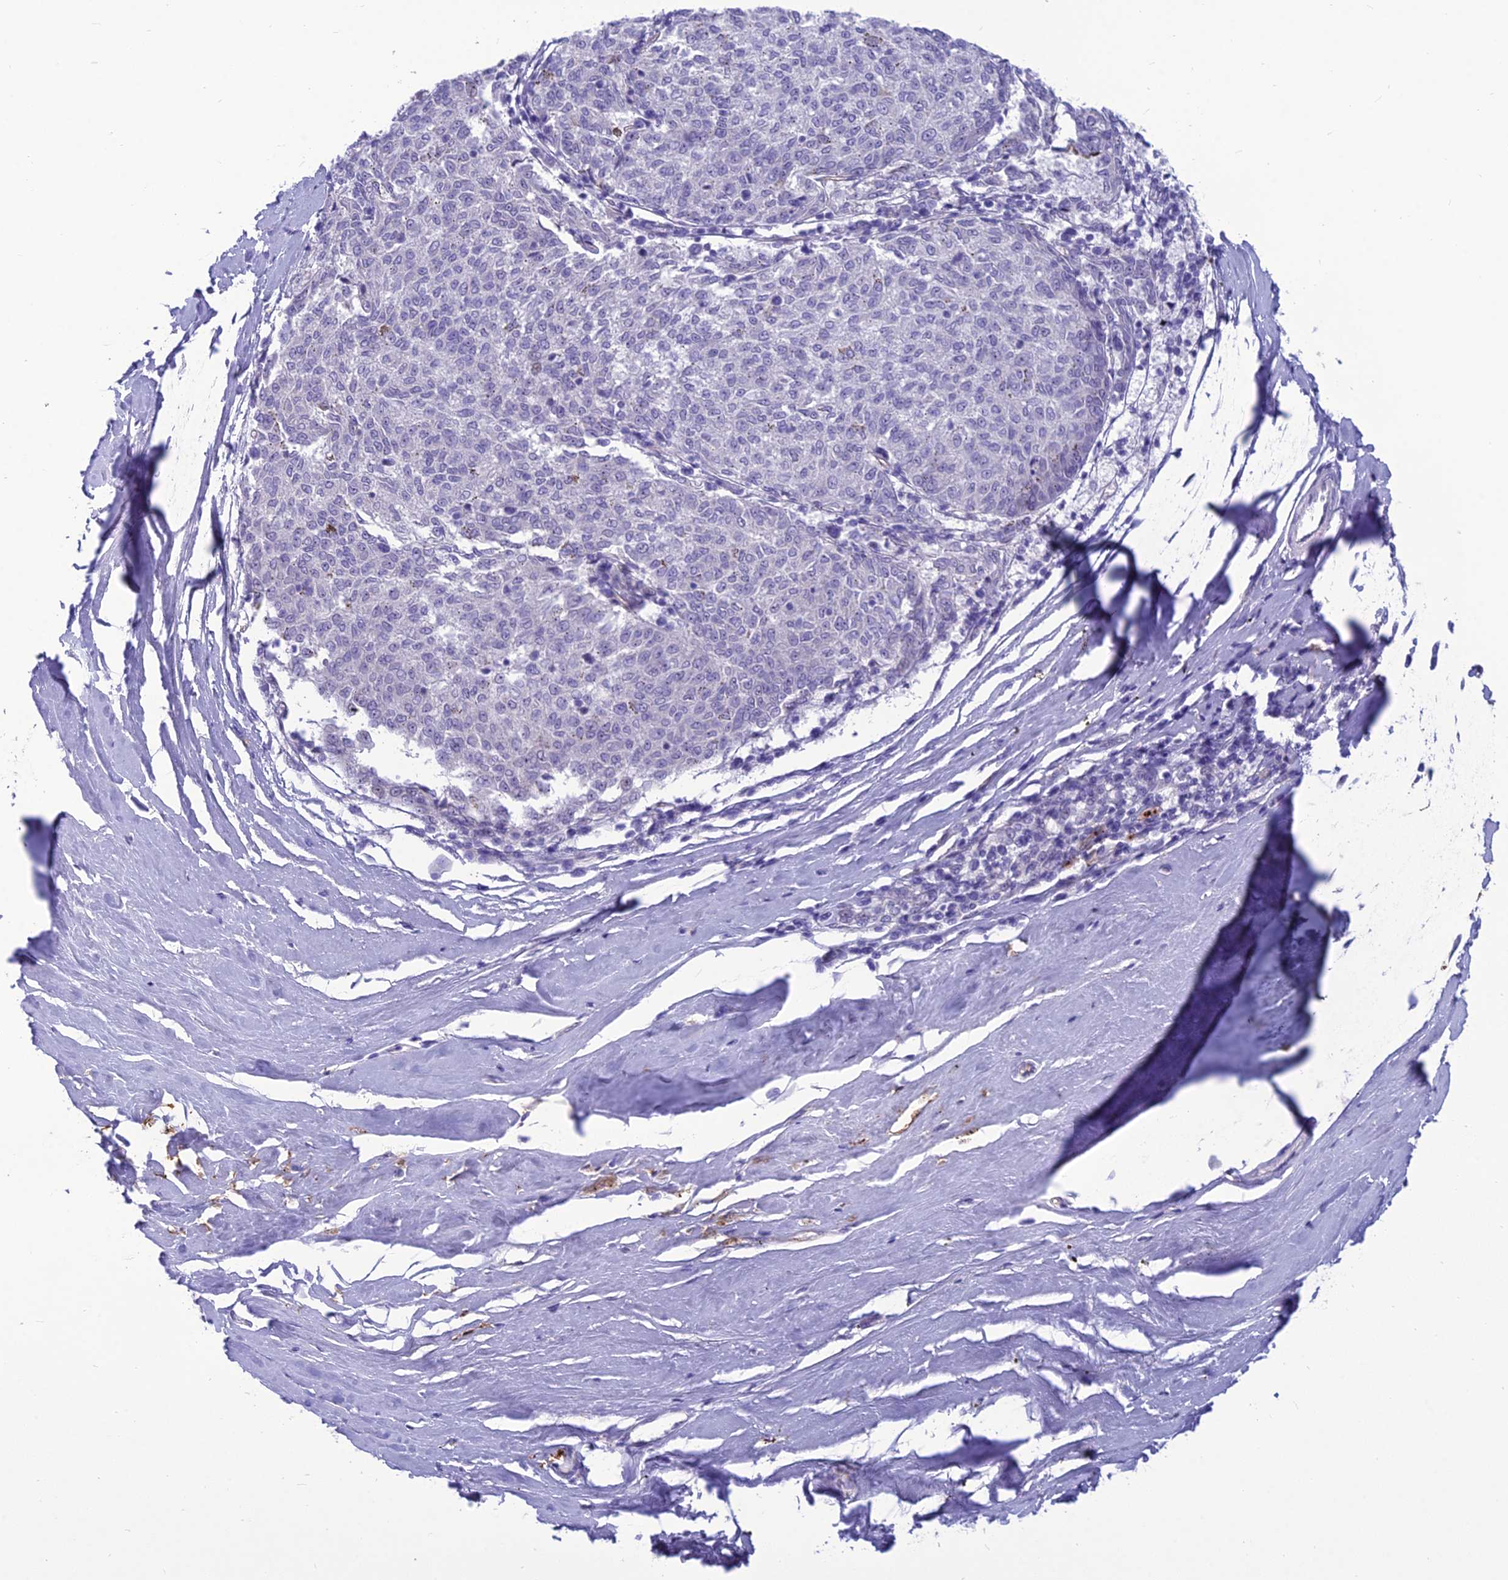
{"staining": {"intensity": "negative", "quantity": "none", "location": "none"}, "tissue": "melanoma", "cell_type": "Tumor cells", "image_type": "cancer", "snomed": [{"axis": "morphology", "description": "Malignant melanoma, NOS"}, {"axis": "topography", "description": "Skin"}], "caption": "Human malignant melanoma stained for a protein using immunohistochemistry demonstrates no positivity in tumor cells.", "gene": "BBS7", "patient": {"sex": "female", "age": 72}}